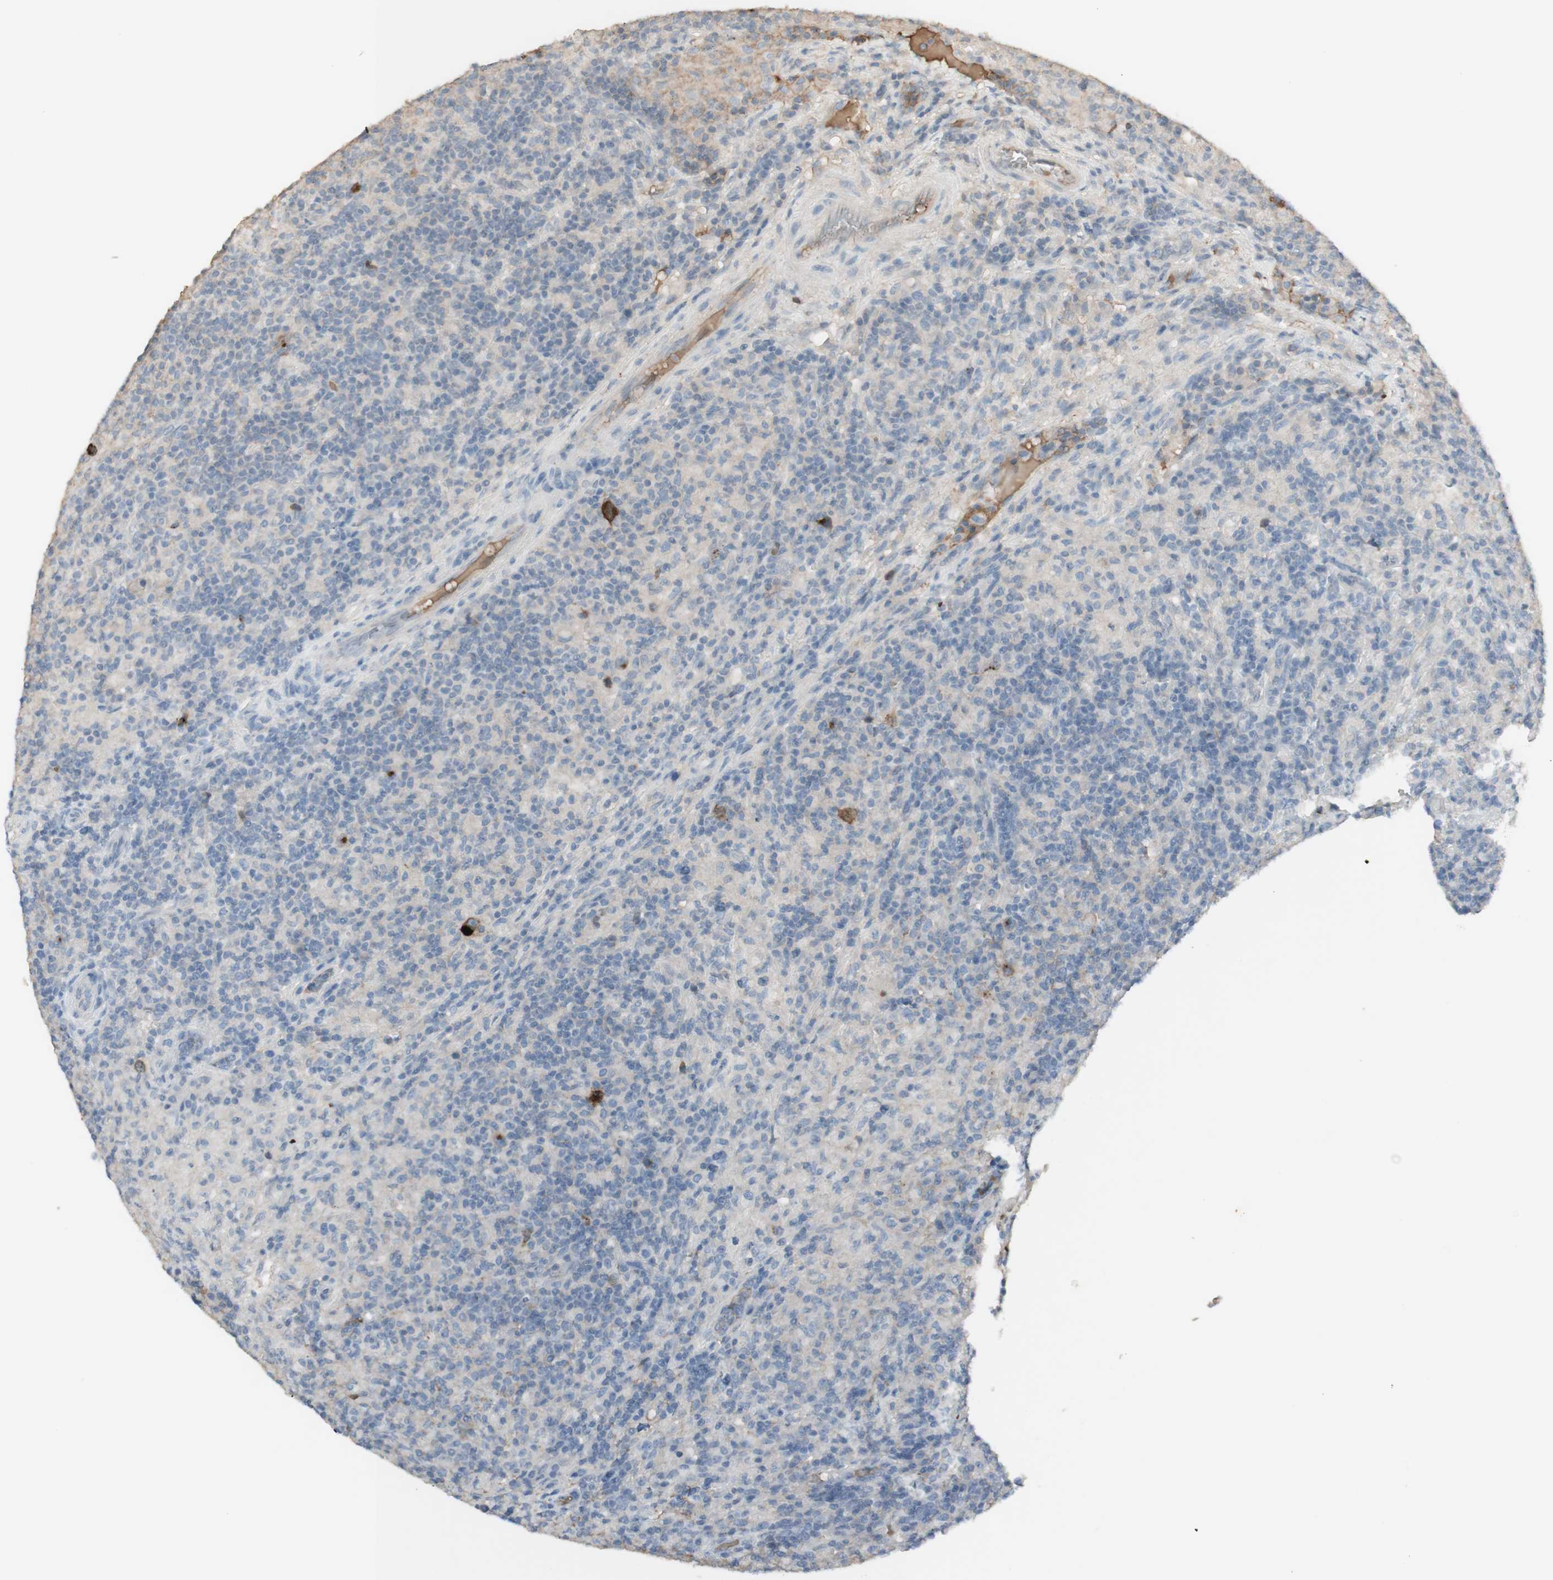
{"staining": {"intensity": "negative", "quantity": "none", "location": "none"}, "tissue": "lymphoma", "cell_type": "Tumor cells", "image_type": "cancer", "snomed": [{"axis": "morphology", "description": "Hodgkin's disease, NOS"}, {"axis": "topography", "description": "Lymph node"}], "caption": "DAB (3,3'-diaminobenzidine) immunohistochemical staining of human Hodgkin's disease demonstrates no significant positivity in tumor cells.", "gene": "IFNG", "patient": {"sex": "male", "age": 70}}